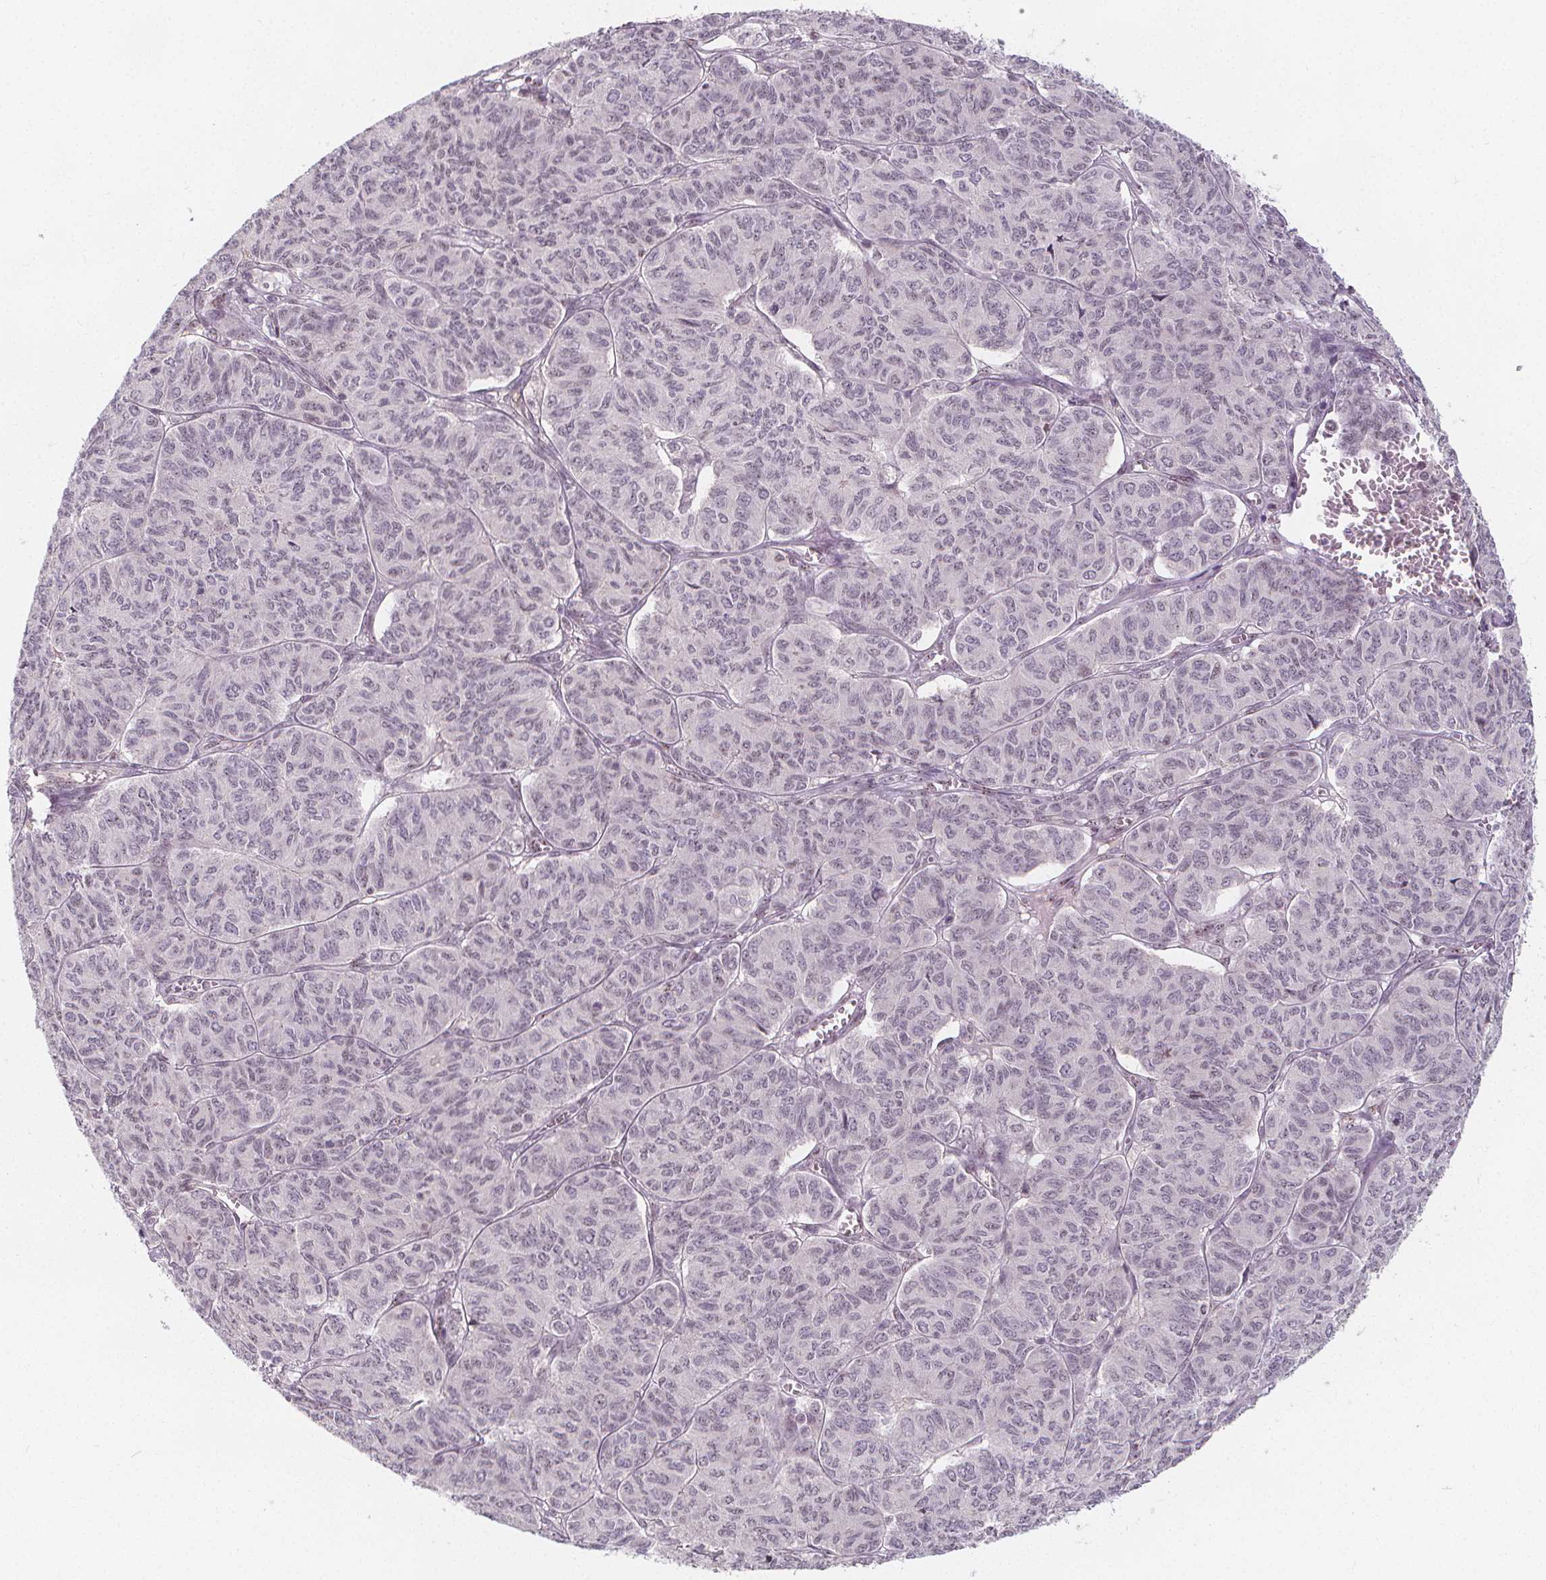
{"staining": {"intensity": "weak", "quantity": "<25%", "location": "cytoplasmic/membranous"}, "tissue": "ovarian cancer", "cell_type": "Tumor cells", "image_type": "cancer", "snomed": [{"axis": "morphology", "description": "Carcinoma, endometroid"}, {"axis": "topography", "description": "Ovary"}], "caption": "Immunohistochemical staining of human endometroid carcinoma (ovarian) shows no significant positivity in tumor cells.", "gene": "DRC3", "patient": {"sex": "female", "age": 80}}